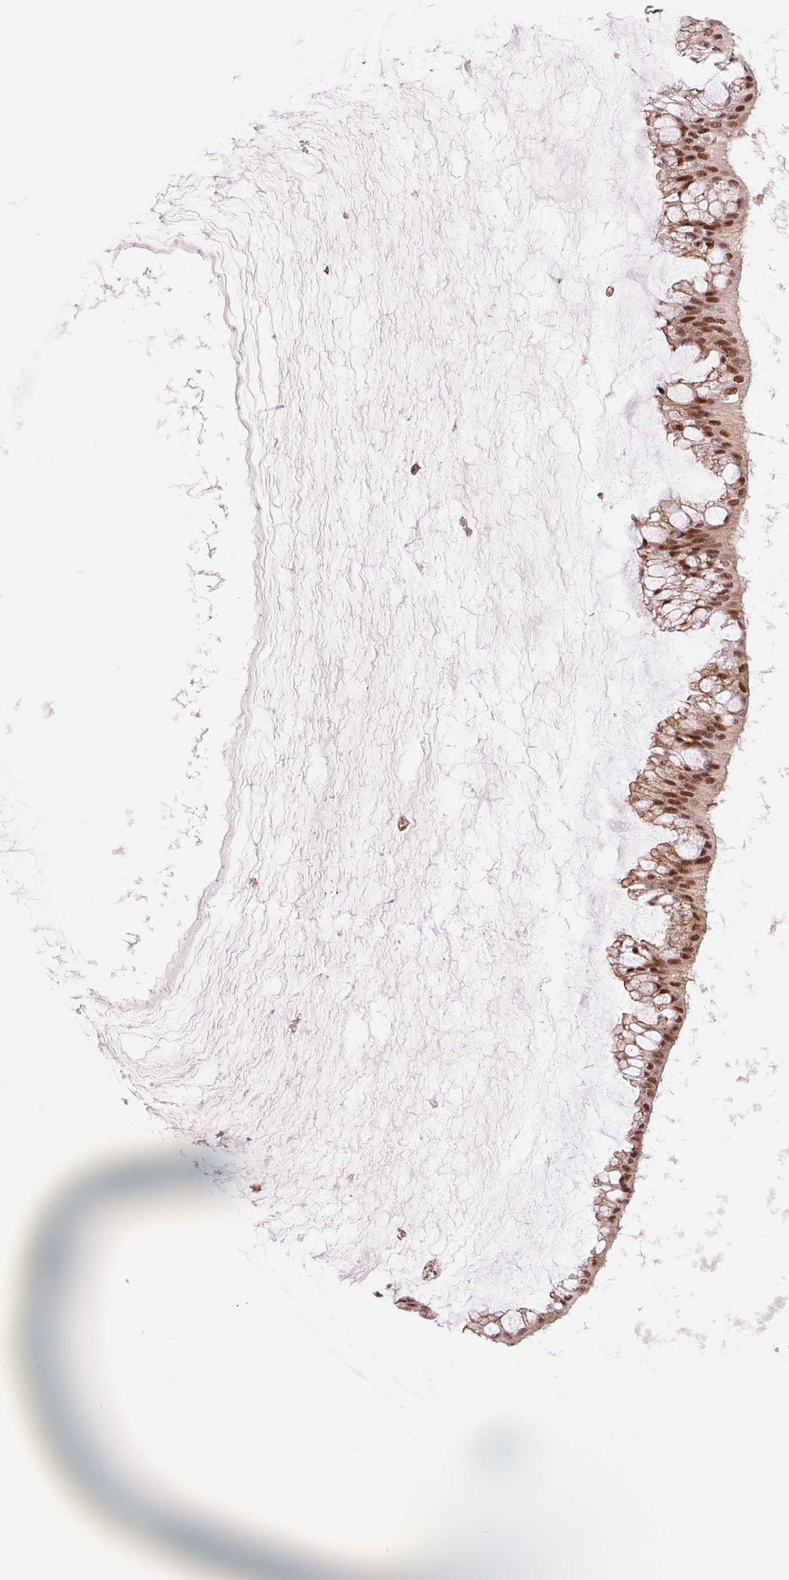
{"staining": {"intensity": "strong", "quantity": ">75%", "location": "cytoplasmic/membranous,nuclear"}, "tissue": "ovarian cancer", "cell_type": "Tumor cells", "image_type": "cancer", "snomed": [{"axis": "morphology", "description": "Cystadenocarcinoma, mucinous, NOS"}, {"axis": "topography", "description": "Ovary"}], "caption": "The immunohistochemical stain labels strong cytoplasmic/membranous and nuclear staining in tumor cells of ovarian cancer (mucinous cystadenocarcinoma) tissue. (DAB (3,3'-diaminobenzidine) = brown stain, brightfield microscopy at high magnification).", "gene": "CSTF1", "patient": {"sex": "female", "age": 73}}